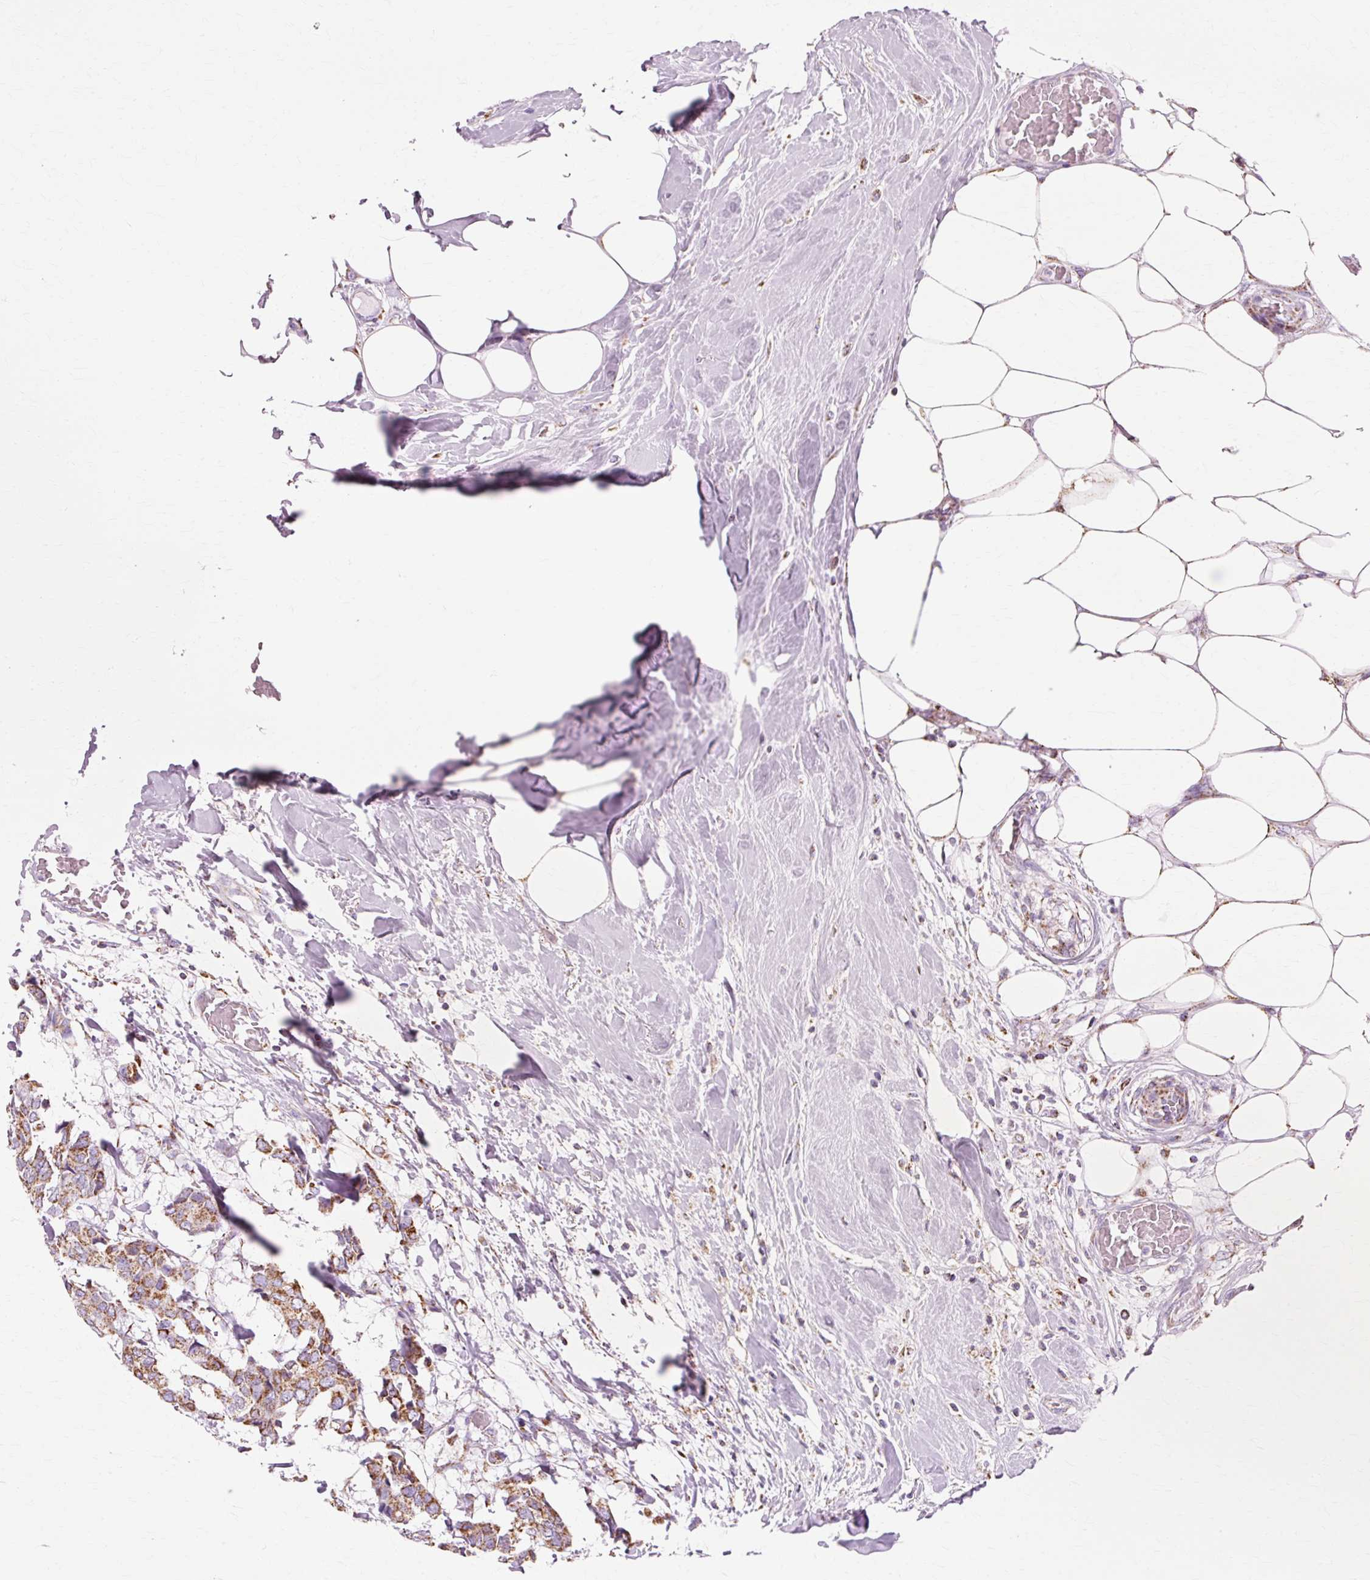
{"staining": {"intensity": "moderate", "quantity": ">75%", "location": "cytoplasmic/membranous"}, "tissue": "breast cancer", "cell_type": "Tumor cells", "image_type": "cancer", "snomed": [{"axis": "morphology", "description": "Duct carcinoma"}, {"axis": "topography", "description": "Breast"}], "caption": "Approximately >75% of tumor cells in breast cancer (intraductal carcinoma) demonstrate moderate cytoplasmic/membranous protein staining as visualized by brown immunohistochemical staining.", "gene": "ATP5PO", "patient": {"sex": "female", "age": 75}}